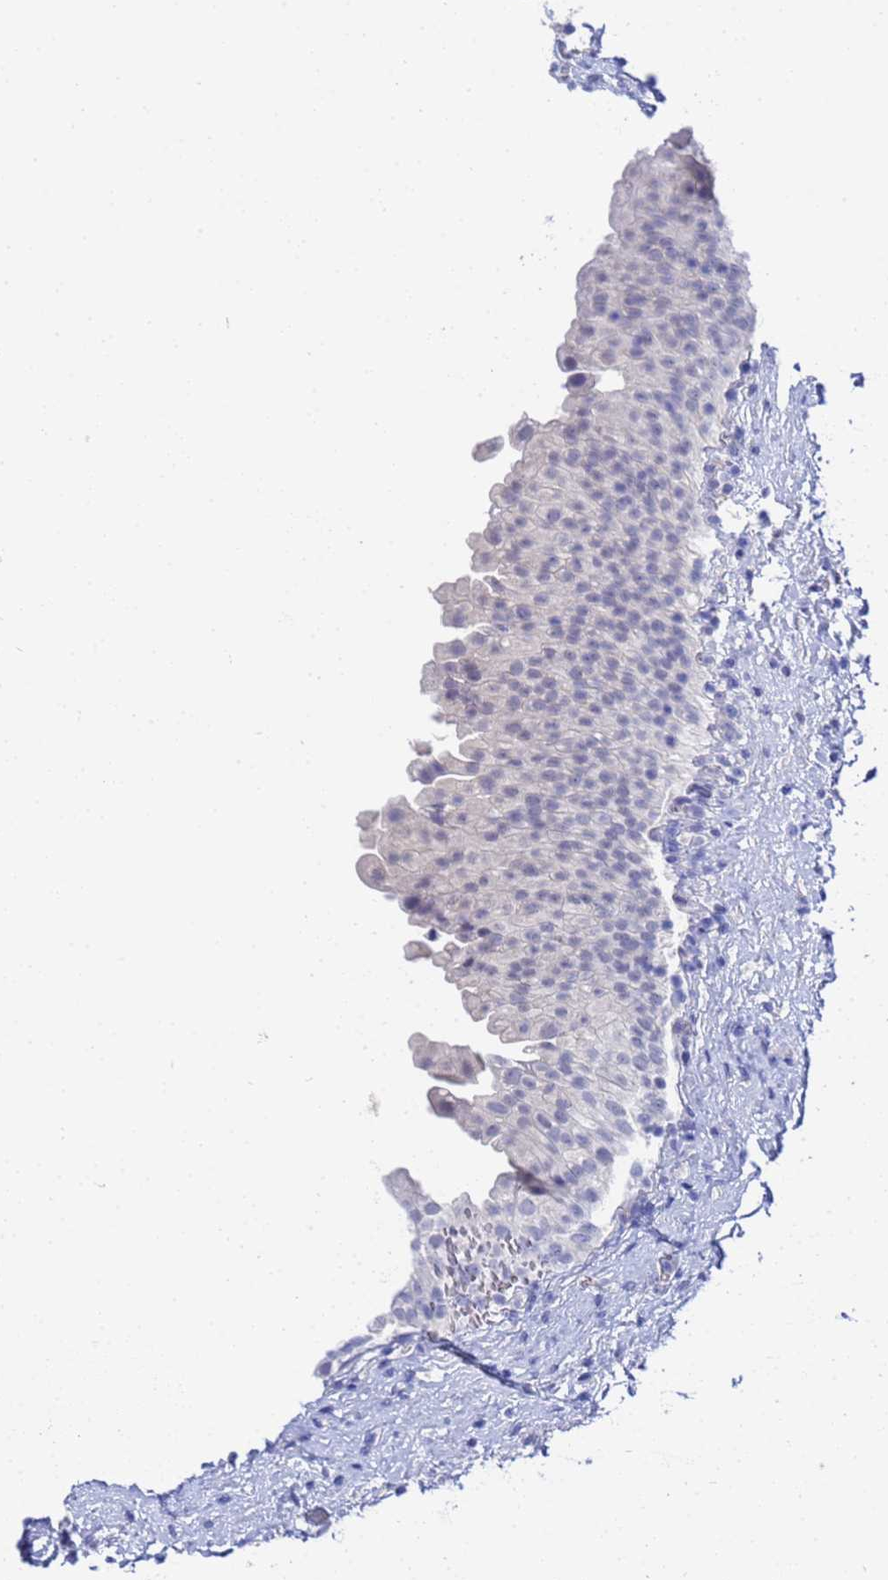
{"staining": {"intensity": "negative", "quantity": "none", "location": "none"}, "tissue": "urinary bladder", "cell_type": "Urothelial cells", "image_type": "normal", "snomed": [{"axis": "morphology", "description": "Normal tissue, NOS"}, {"axis": "topography", "description": "Urinary bladder"}], "caption": "Unremarkable urinary bladder was stained to show a protein in brown. There is no significant staining in urothelial cells. (DAB IHC with hematoxylin counter stain).", "gene": "ZNF26", "patient": {"sex": "female", "age": 27}}